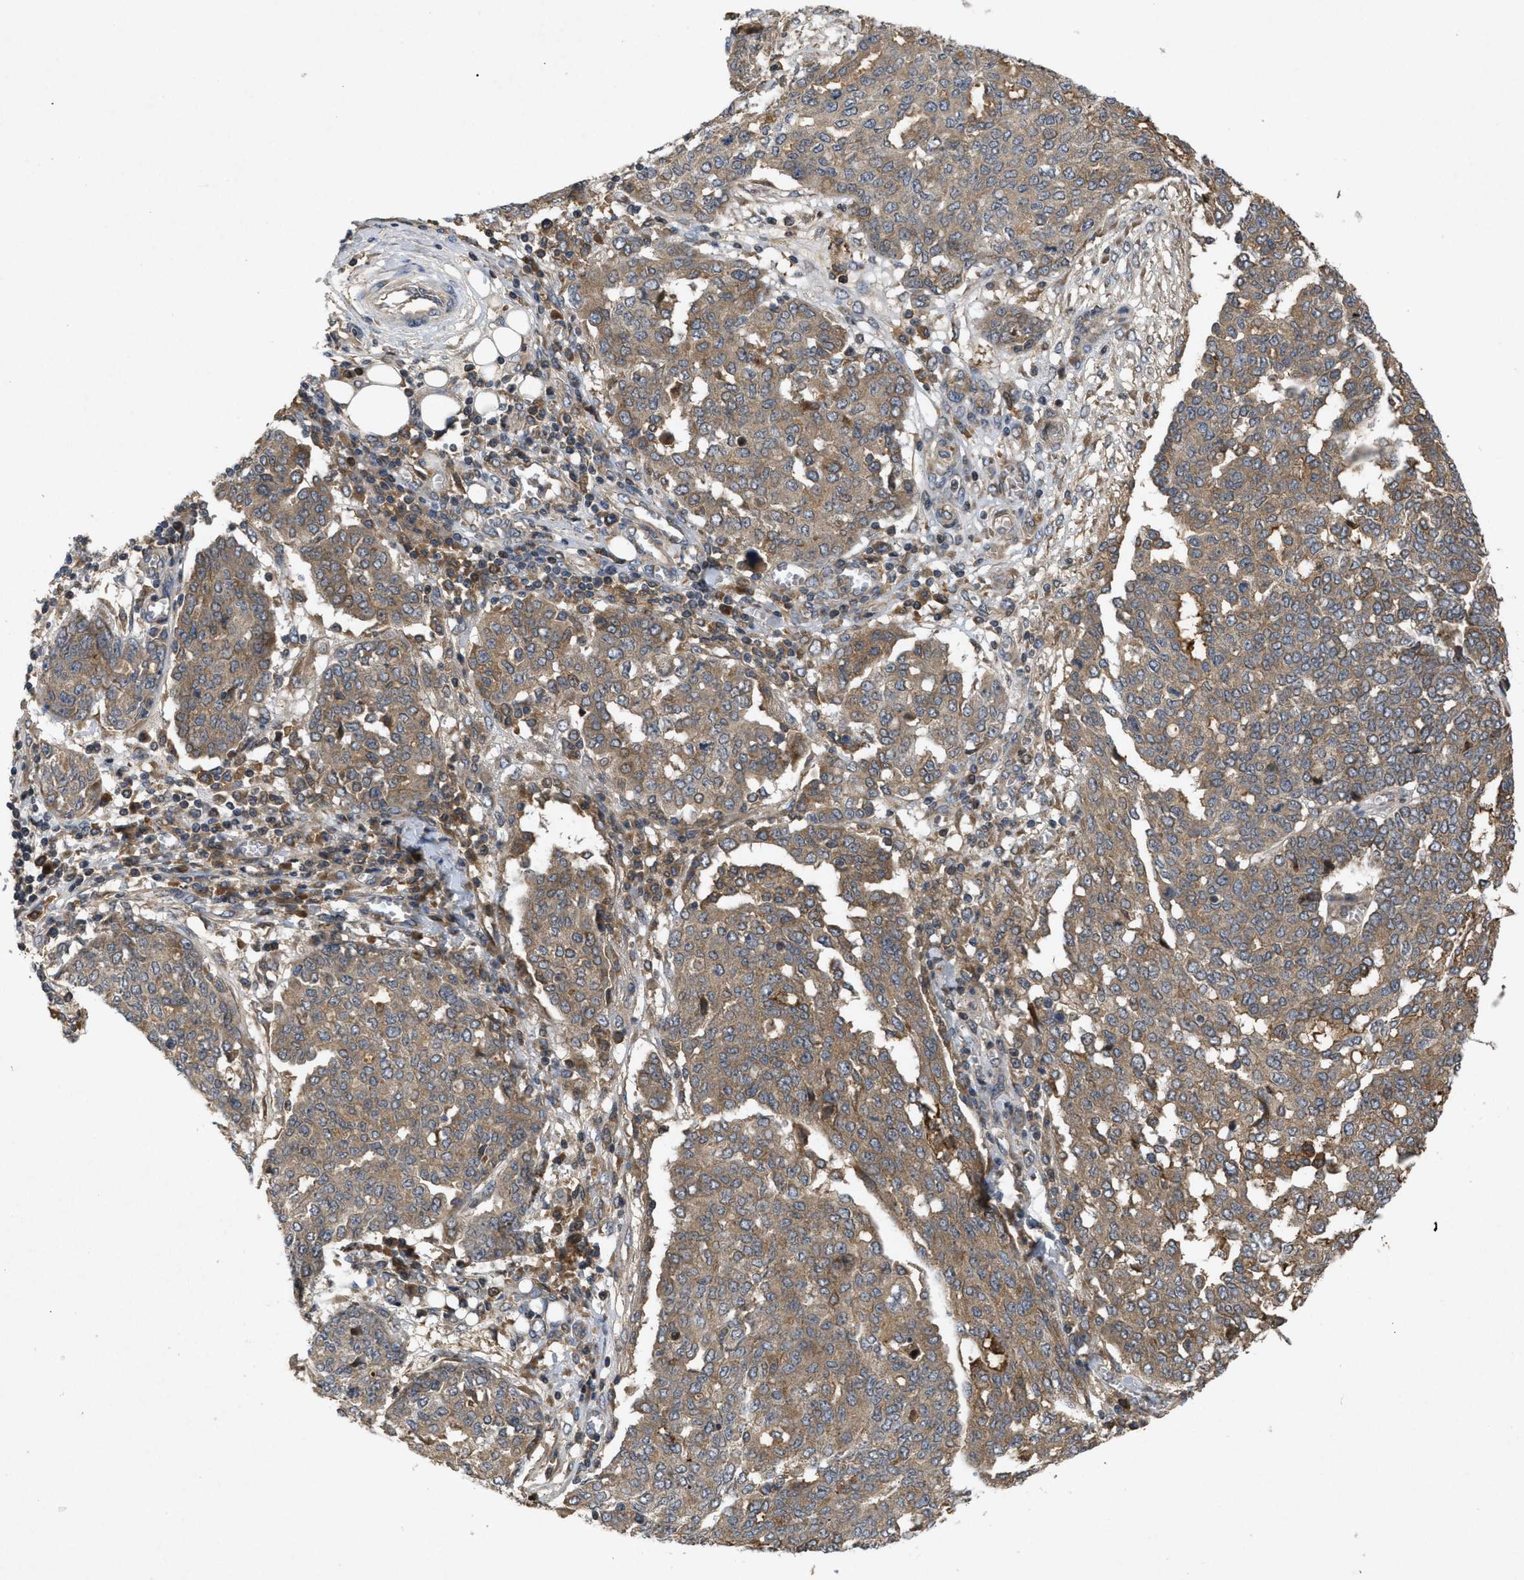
{"staining": {"intensity": "moderate", "quantity": ">75%", "location": "cytoplasmic/membranous"}, "tissue": "ovarian cancer", "cell_type": "Tumor cells", "image_type": "cancer", "snomed": [{"axis": "morphology", "description": "Cystadenocarcinoma, serous, NOS"}, {"axis": "topography", "description": "Soft tissue"}, {"axis": "topography", "description": "Ovary"}], "caption": "Human ovarian cancer (serous cystadenocarcinoma) stained with a brown dye reveals moderate cytoplasmic/membranous positive staining in about >75% of tumor cells.", "gene": "RAB2A", "patient": {"sex": "female", "age": 57}}